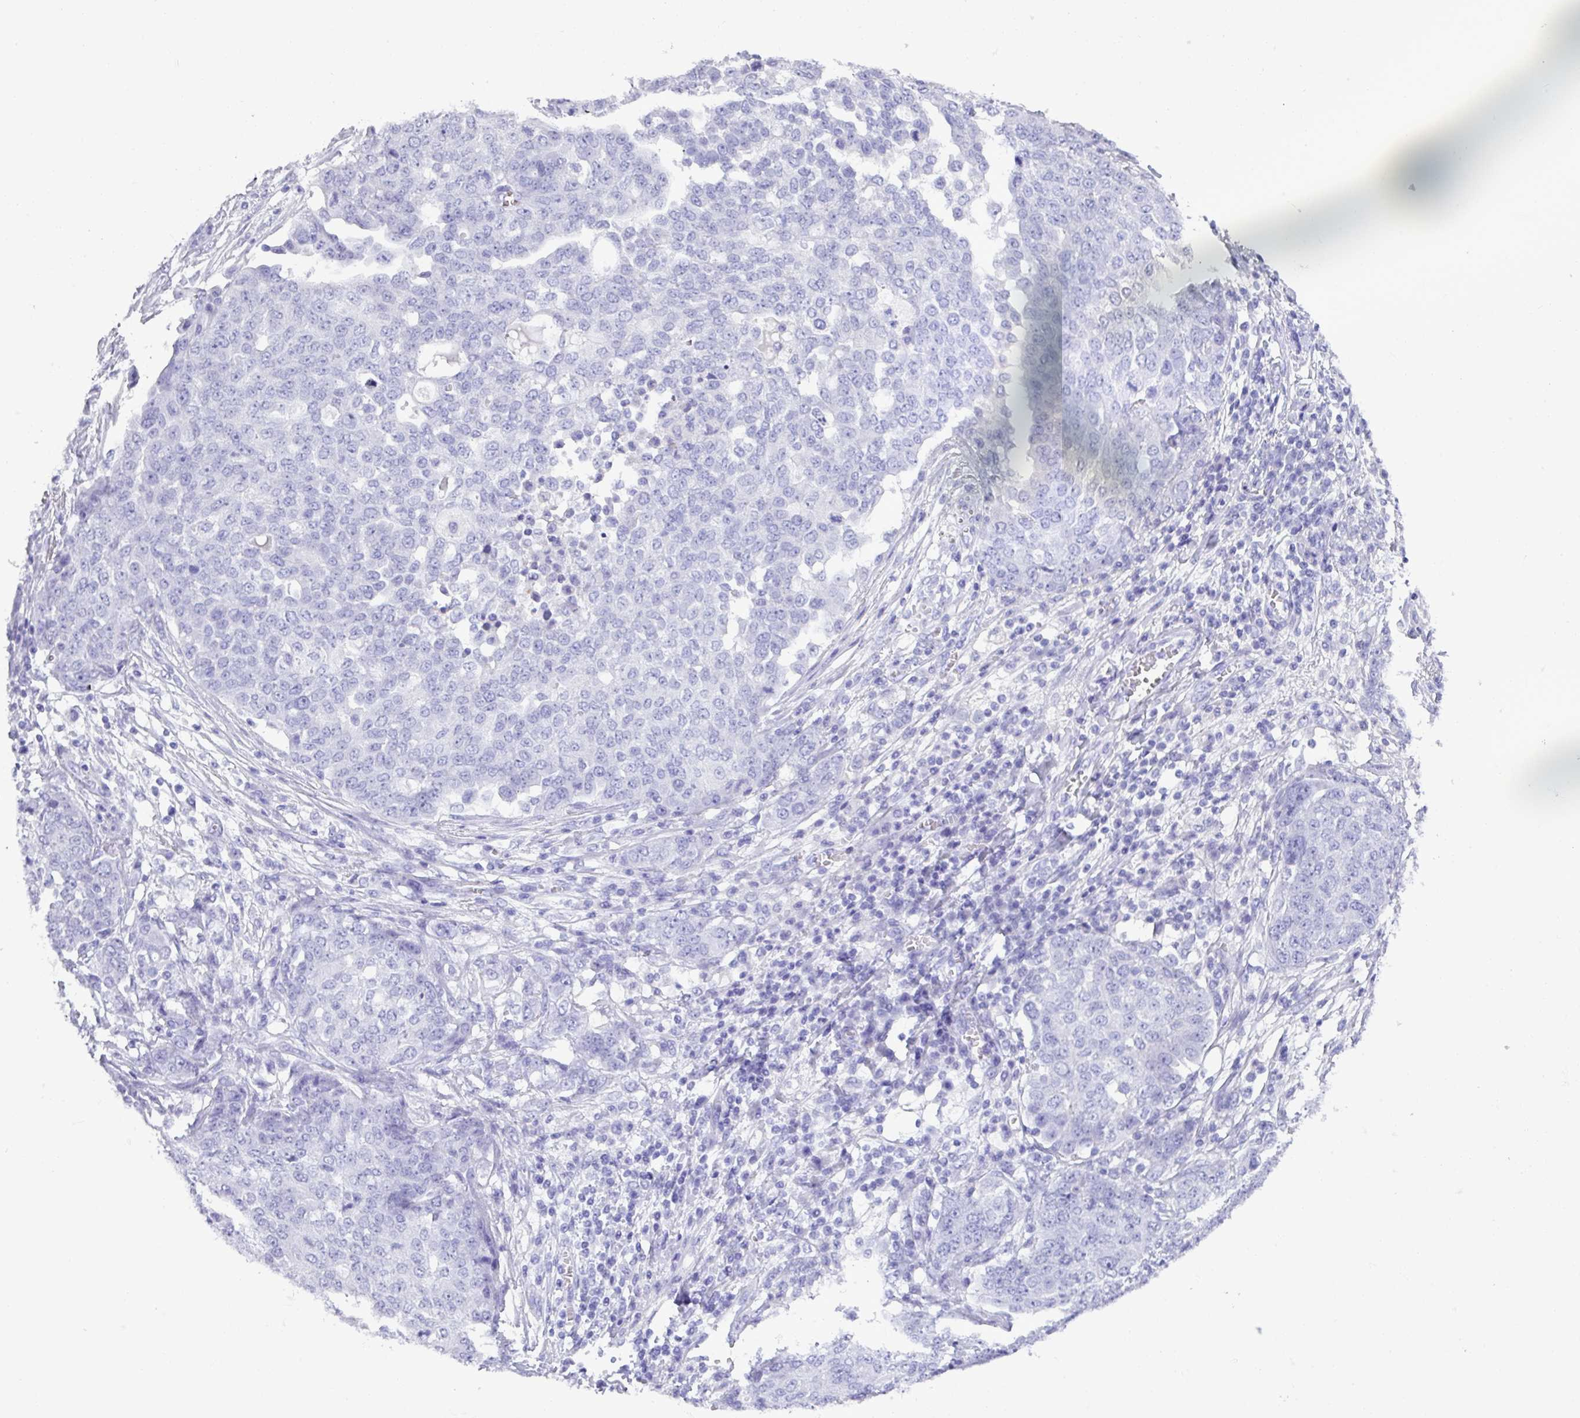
{"staining": {"intensity": "negative", "quantity": "none", "location": "none"}, "tissue": "ovarian cancer", "cell_type": "Tumor cells", "image_type": "cancer", "snomed": [{"axis": "morphology", "description": "Cystadenocarcinoma, serous, NOS"}, {"axis": "topography", "description": "Soft tissue"}, {"axis": "topography", "description": "Ovary"}], "caption": "Tumor cells are negative for protein expression in human serous cystadenocarcinoma (ovarian).", "gene": "TNFSF12", "patient": {"sex": "female", "age": 57}}